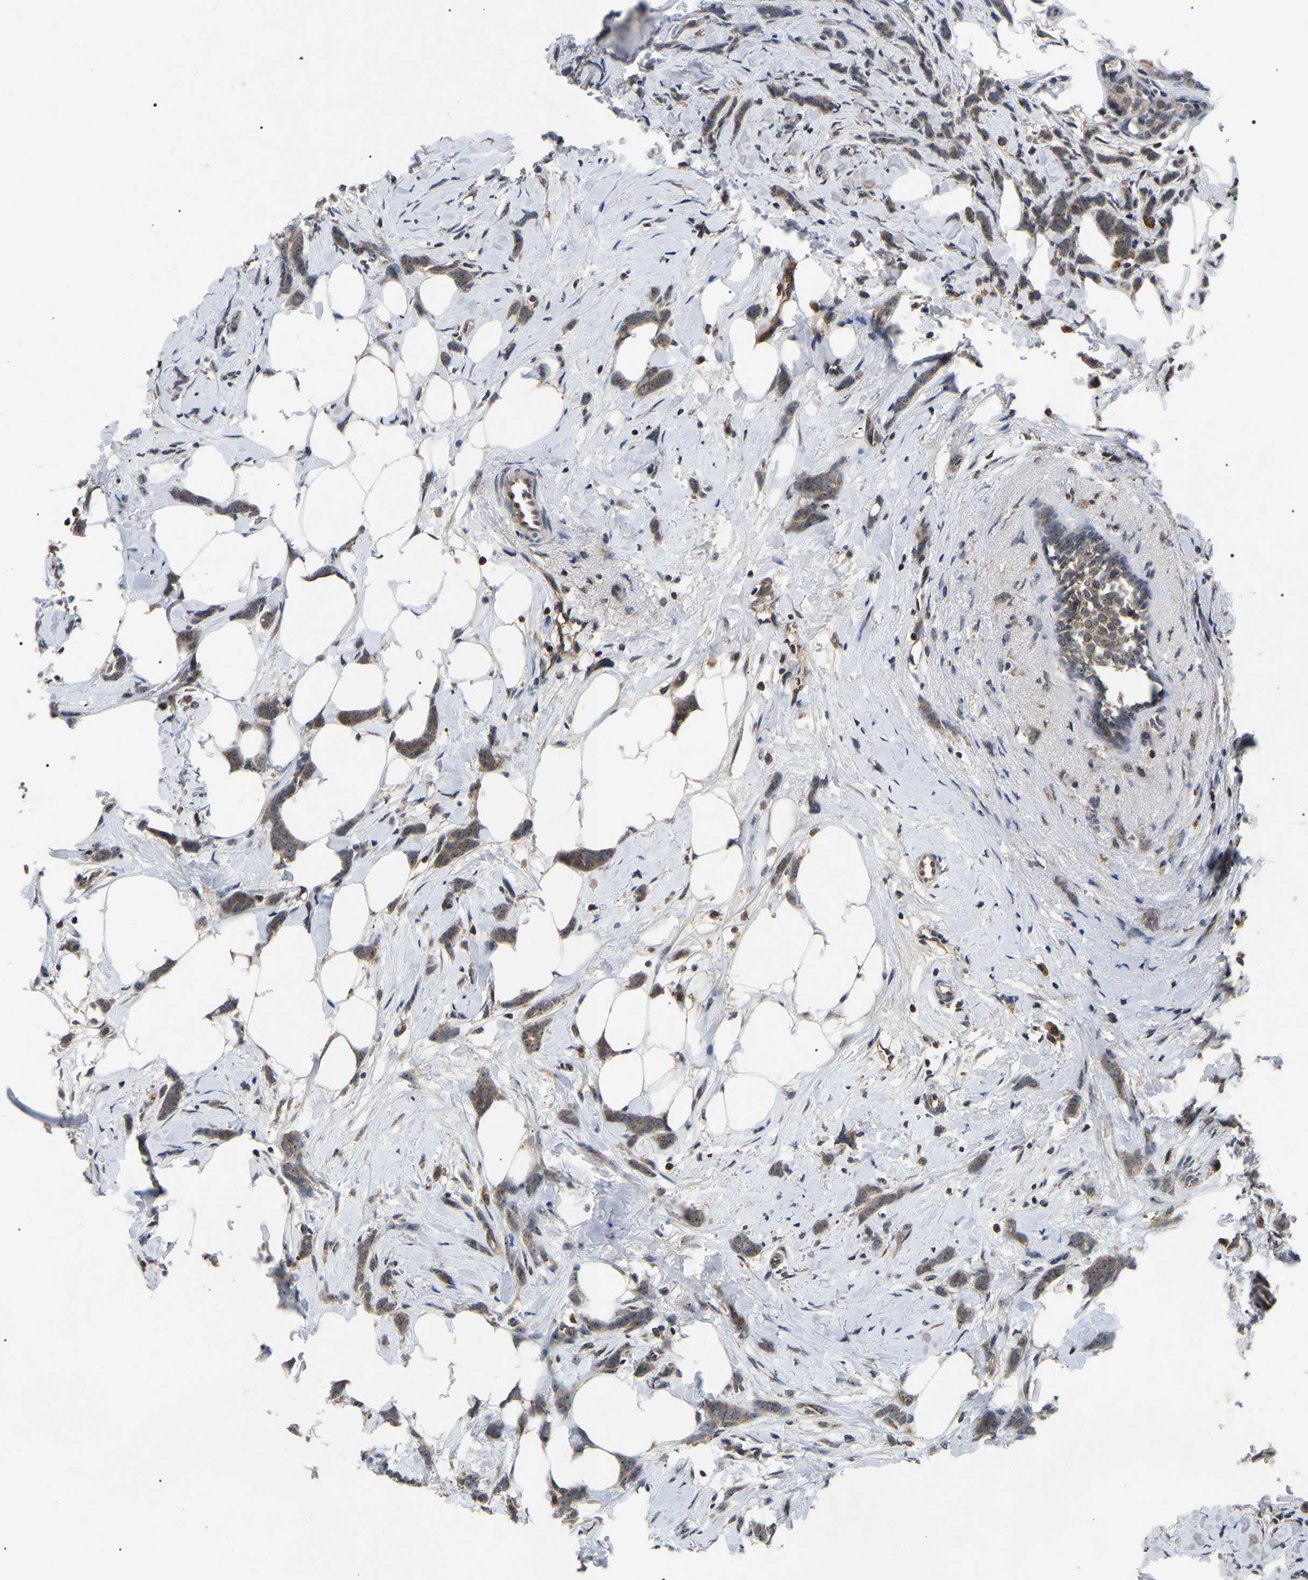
{"staining": {"intensity": "moderate", "quantity": ">75%", "location": "cytoplasmic/membranous,nuclear"}, "tissue": "breast cancer", "cell_type": "Tumor cells", "image_type": "cancer", "snomed": [{"axis": "morphology", "description": "Lobular carcinoma, in situ"}, {"axis": "morphology", "description": "Lobular carcinoma"}, {"axis": "topography", "description": "Breast"}], "caption": "Tumor cells demonstrate medium levels of moderate cytoplasmic/membranous and nuclear positivity in about >75% of cells in lobular carcinoma (breast).", "gene": "RBM28", "patient": {"sex": "female", "age": 41}}